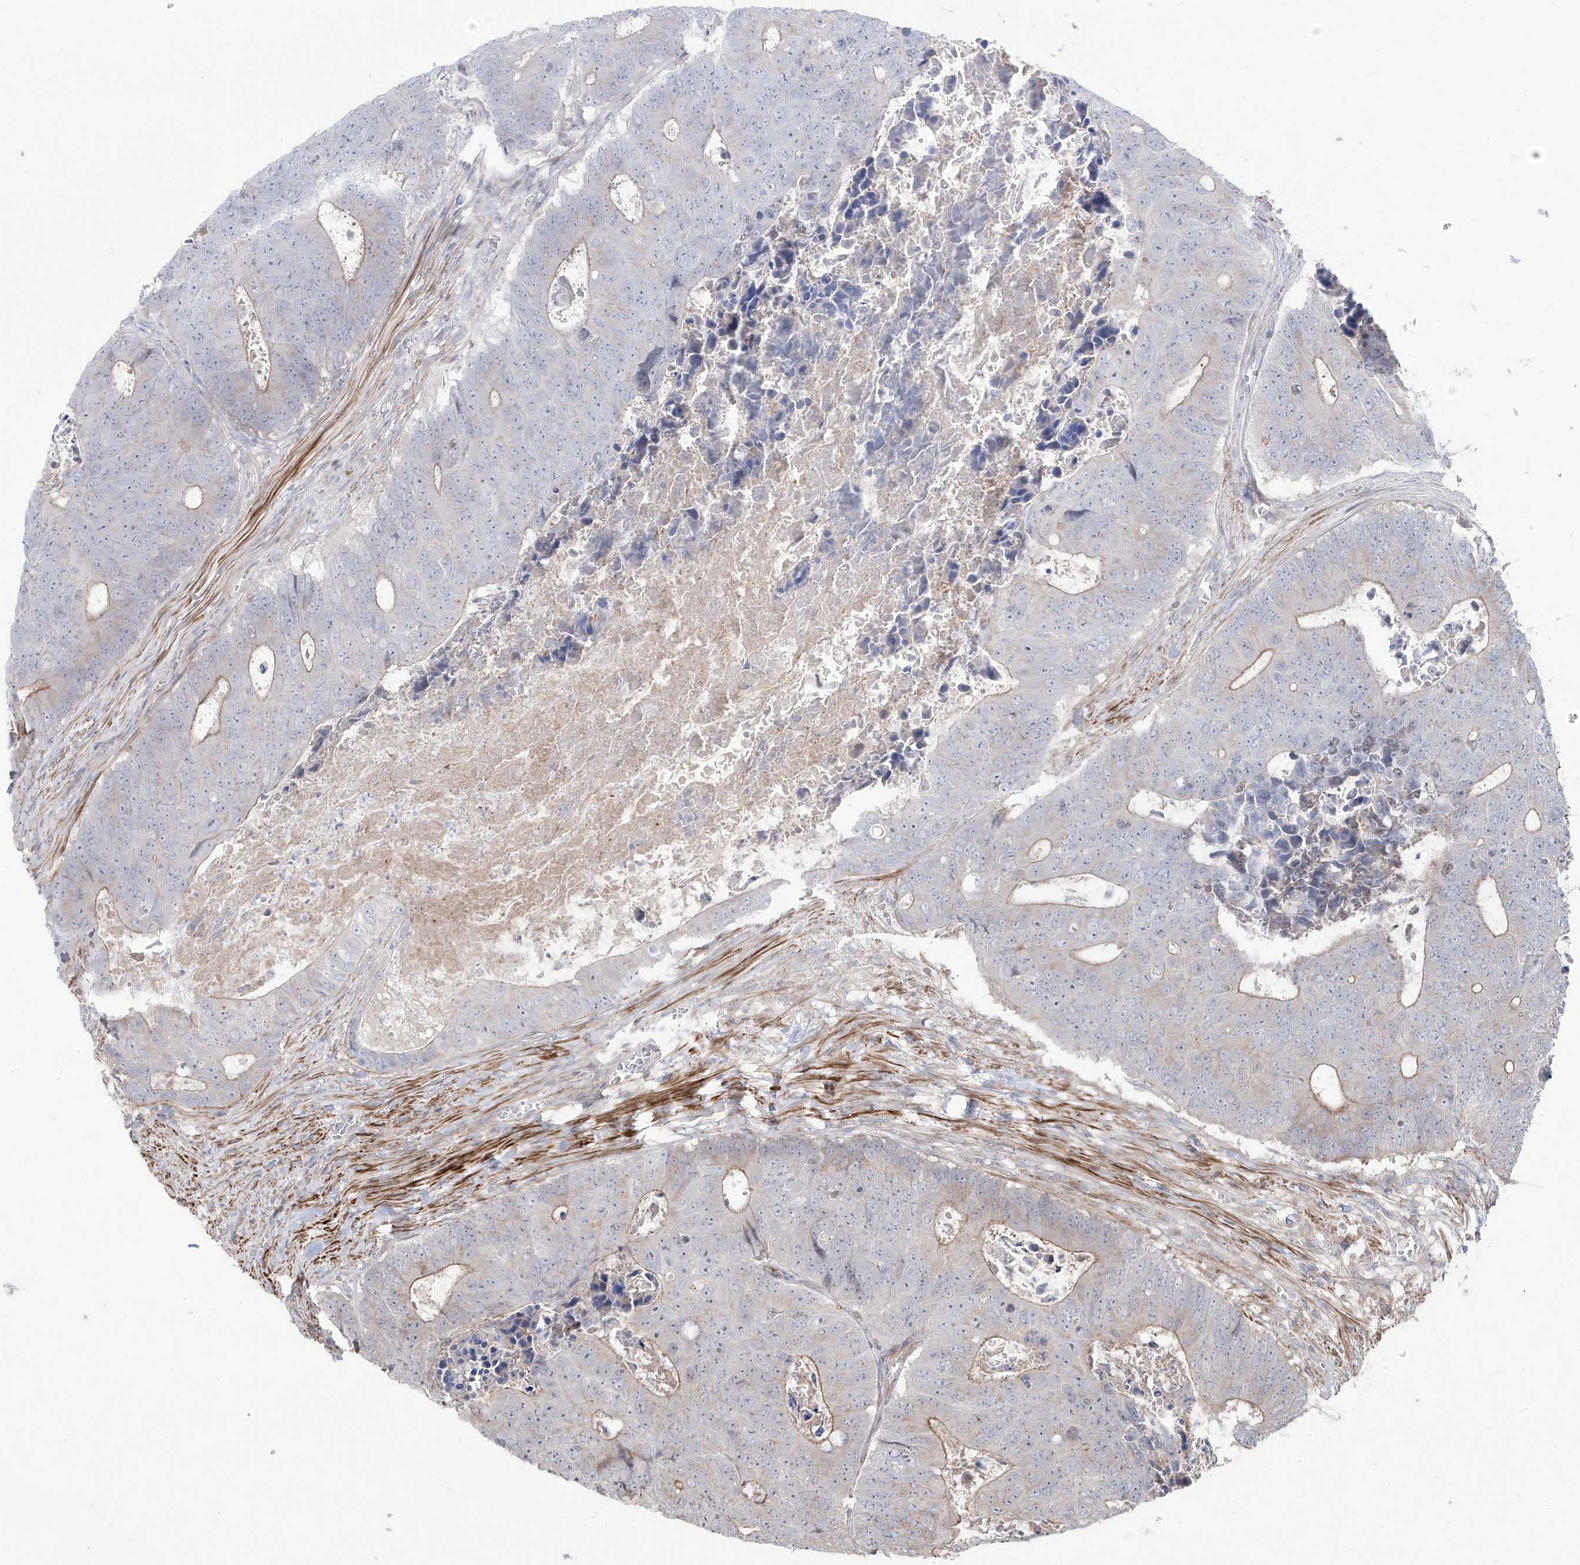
{"staining": {"intensity": "weak", "quantity": "<25%", "location": "cytoplasmic/membranous"}, "tissue": "colorectal cancer", "cell_type": "Tumor cells", "image_type": "cancer", "snomed": [{"axis": "morphology", "description": "Adenocarcinoma, NOS"}, {"axis": "topography", "description": "Colon"}], "caption": "The immunohistochemistry (IHC) image has no significant staining in tumor cells of colorectal cancer tissue. (Immunohistochemistry (ihc), brightfield microscopy, high magnification).", "gene": "CETN3", "patient": {"sex": "male", "age": 87}}